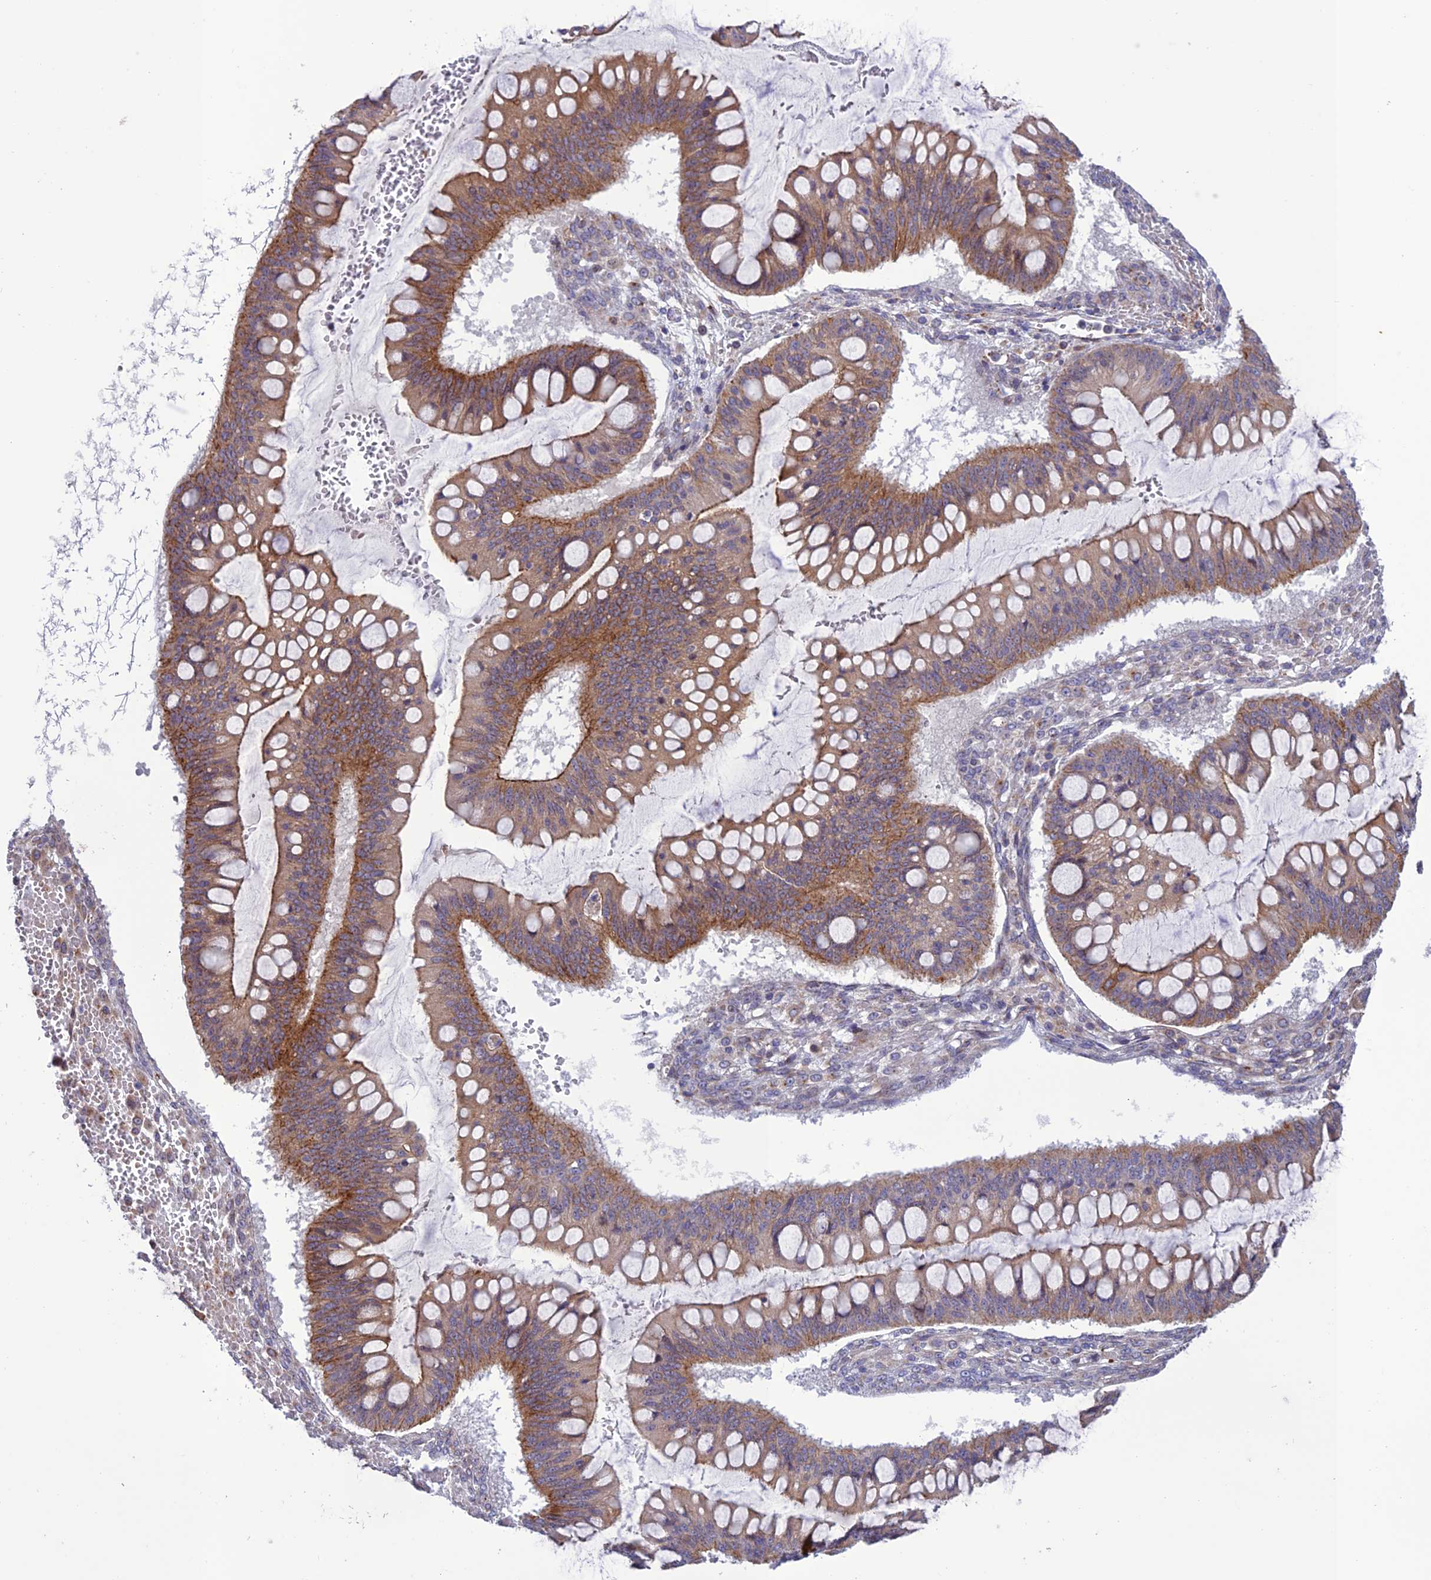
{"staining": {"intensity": "moderate", "quantity": "25%-75%", "location": "cytoplasmic/membranous"}, "tissue": "ovarian cancer", "cell_type": "Tumor cells", "image_type": "cancer", "snomed": [{"axis": "morphology", "description": "Cystadenocarcinoma, mucinous, NOS"}, {"axis": "topography", "description": "Ovary"}], "caption": "Immunohistochemical staining of ovarian mucinous cystadenocarcinoma exhibits medium levels of moderate cytoplasmic/membranous protein positivity in approximately 25%-75% of tumor cells. (Stains: DAB in brown, nuclei in blue, Microscopy: brightfield microscopy at high magnification).", "gene": "TNIP3", "patient": {"sex": "female", "age": 73}}